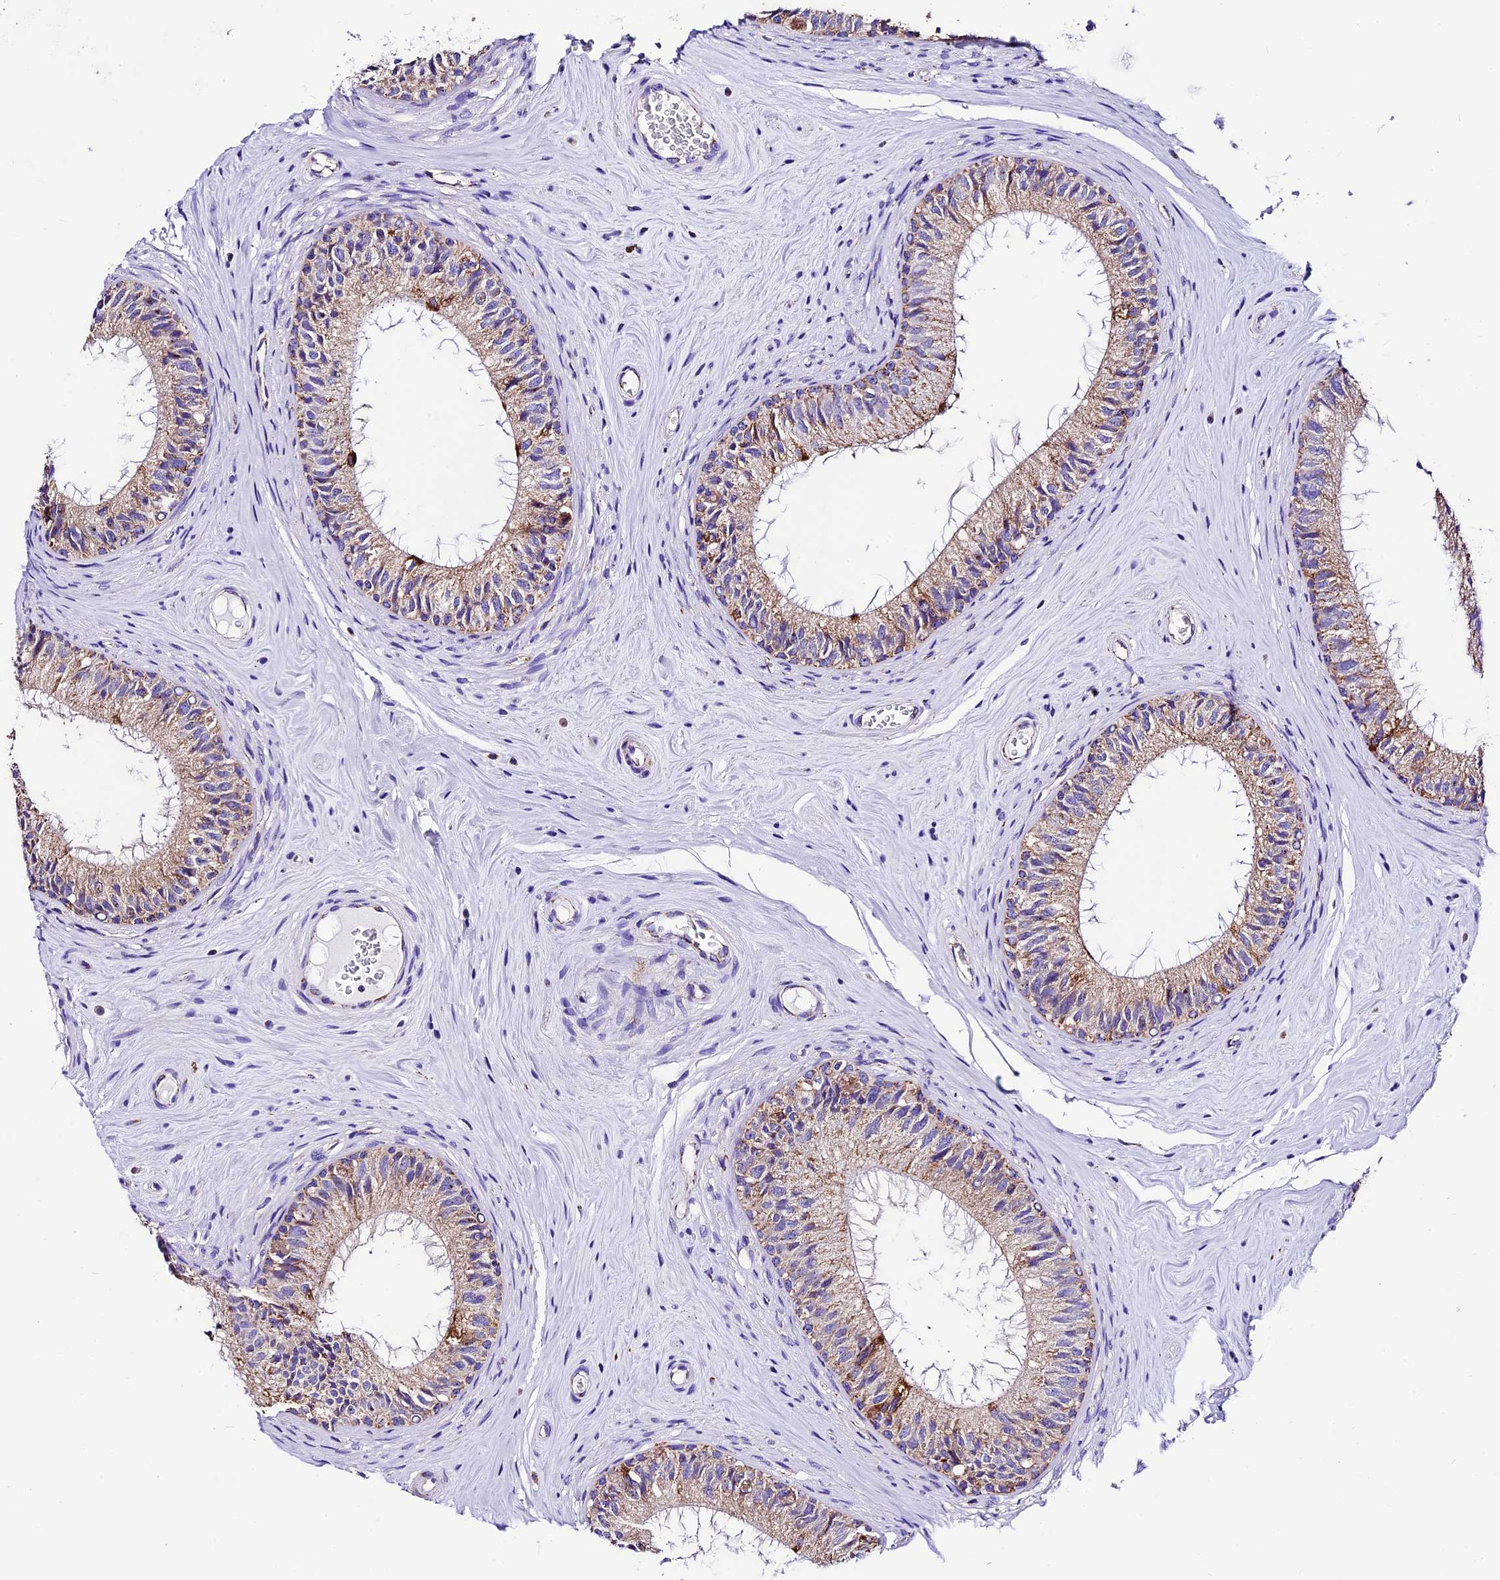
{"staining": {"intensity": "moderate", "quantity": "25%-75%", "location": "cytoplasmic/membranous"}, "tissue": "epididymis", "cell_type": "Glandular cells", "image_type": "normal", "snomed": [{"axis": "morphology", "description": "Normal tissue, NOS"}, {"axis": "topography", "description": "Epididymis"}], "caption": "Approximately 25%-75% of glandular cells in unremarkable human epididymis show moderate cytoplasmic/membranous protein expression as visualized by brown immunohistochemical staining.", "gene": "DCAF5", "patient": {"sex": "male", "age": 33}}